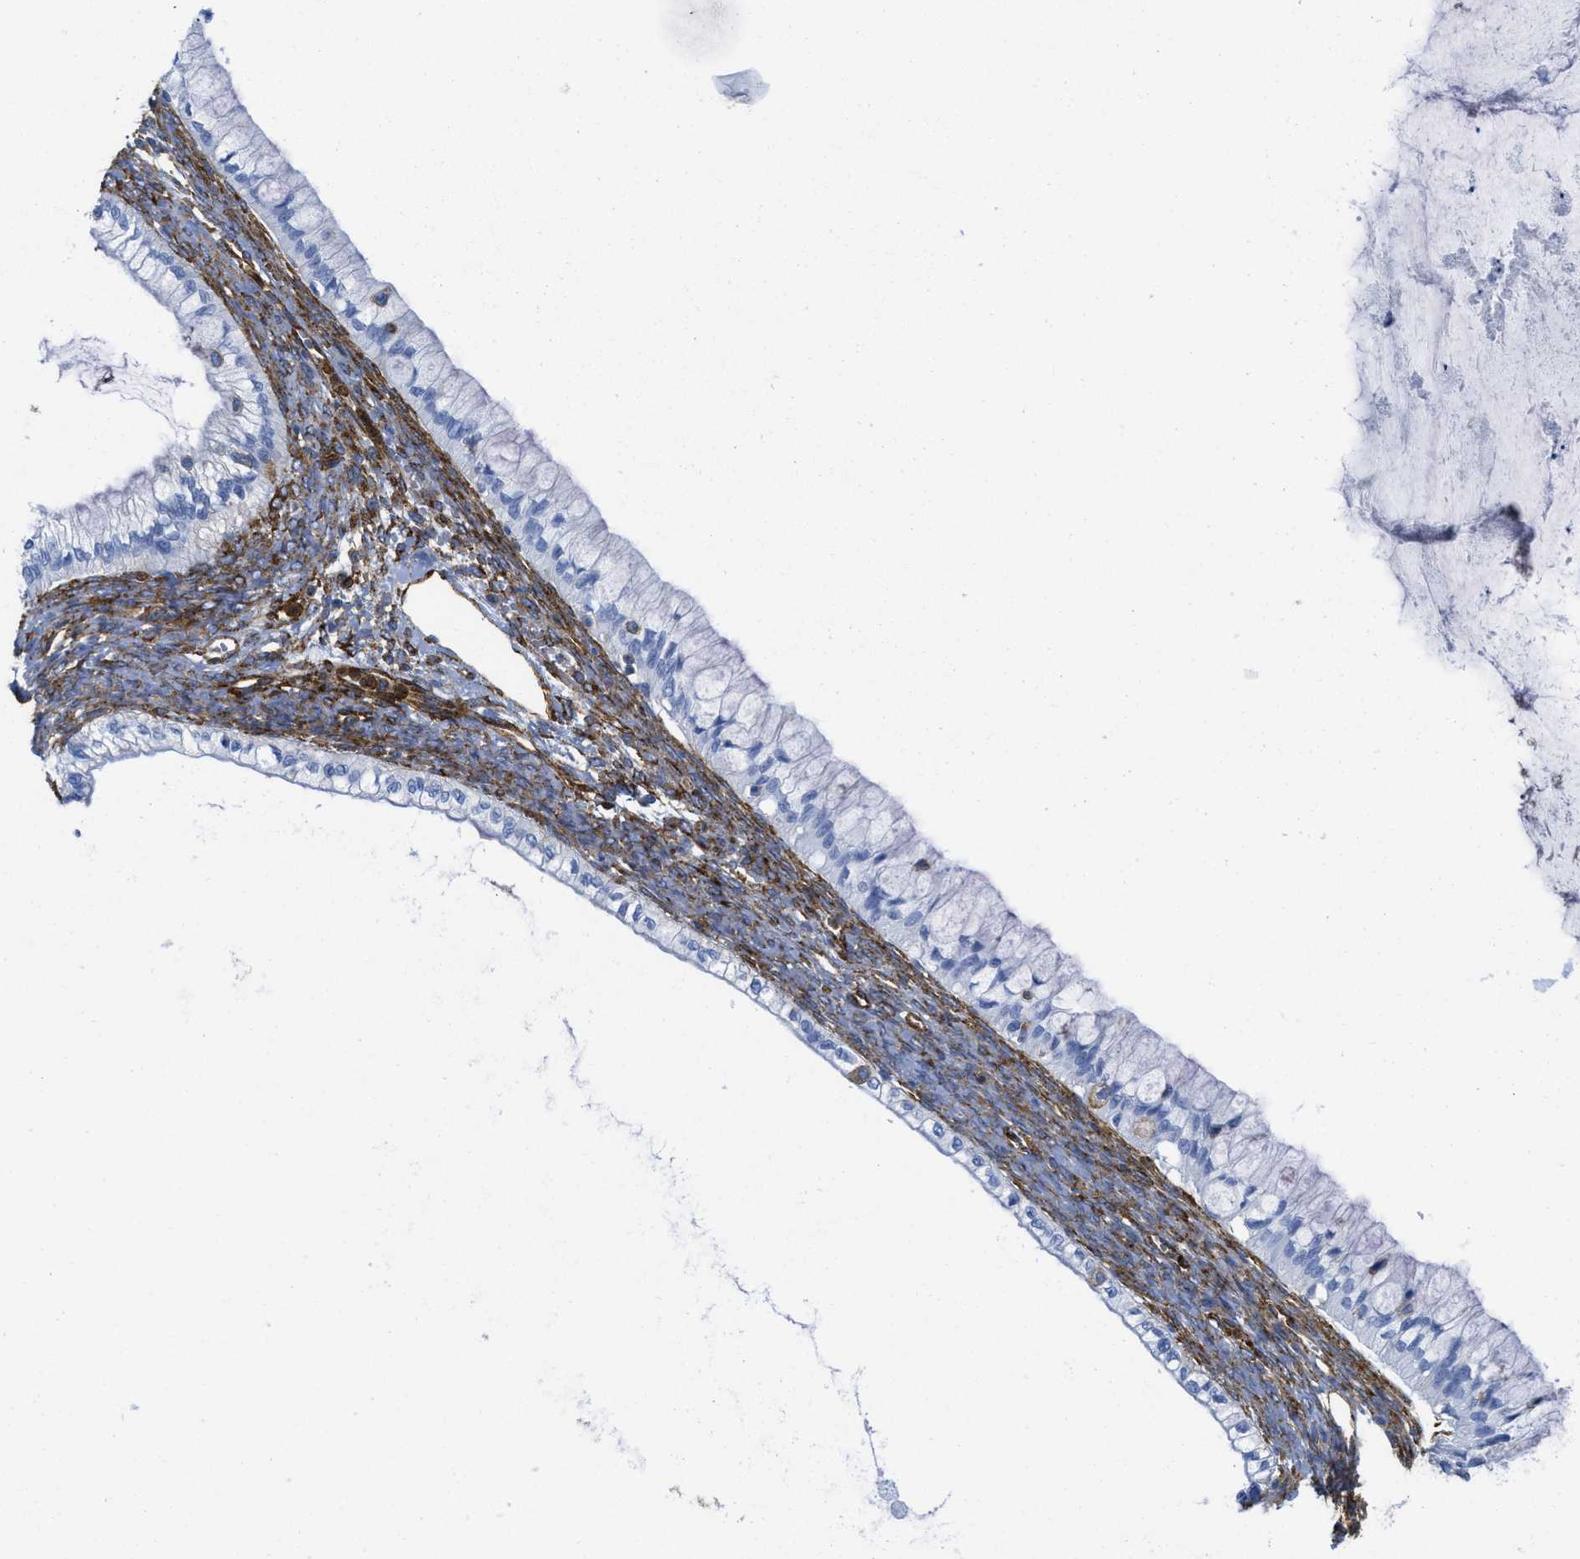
{"staining": {"intensity": "negative", "quantity": "none", "location": "none"}, "tissue": "ovarian cancer", "cell_type": "Tumor cells", "image_type": "cancer", "snomed": [{"axis": "morphology", "description": "Cystadenocarcinoma, mucinous, NOS"}, {"axis": "topography", "description": "Ovary"}], "caption": "Immunohistochemical staining of human ovarian mucinous cystadenocarcinoma displays no significant staining in tumor cells.", "gene": "HIP1", "patient": {"sex": "female", "age": 57}}